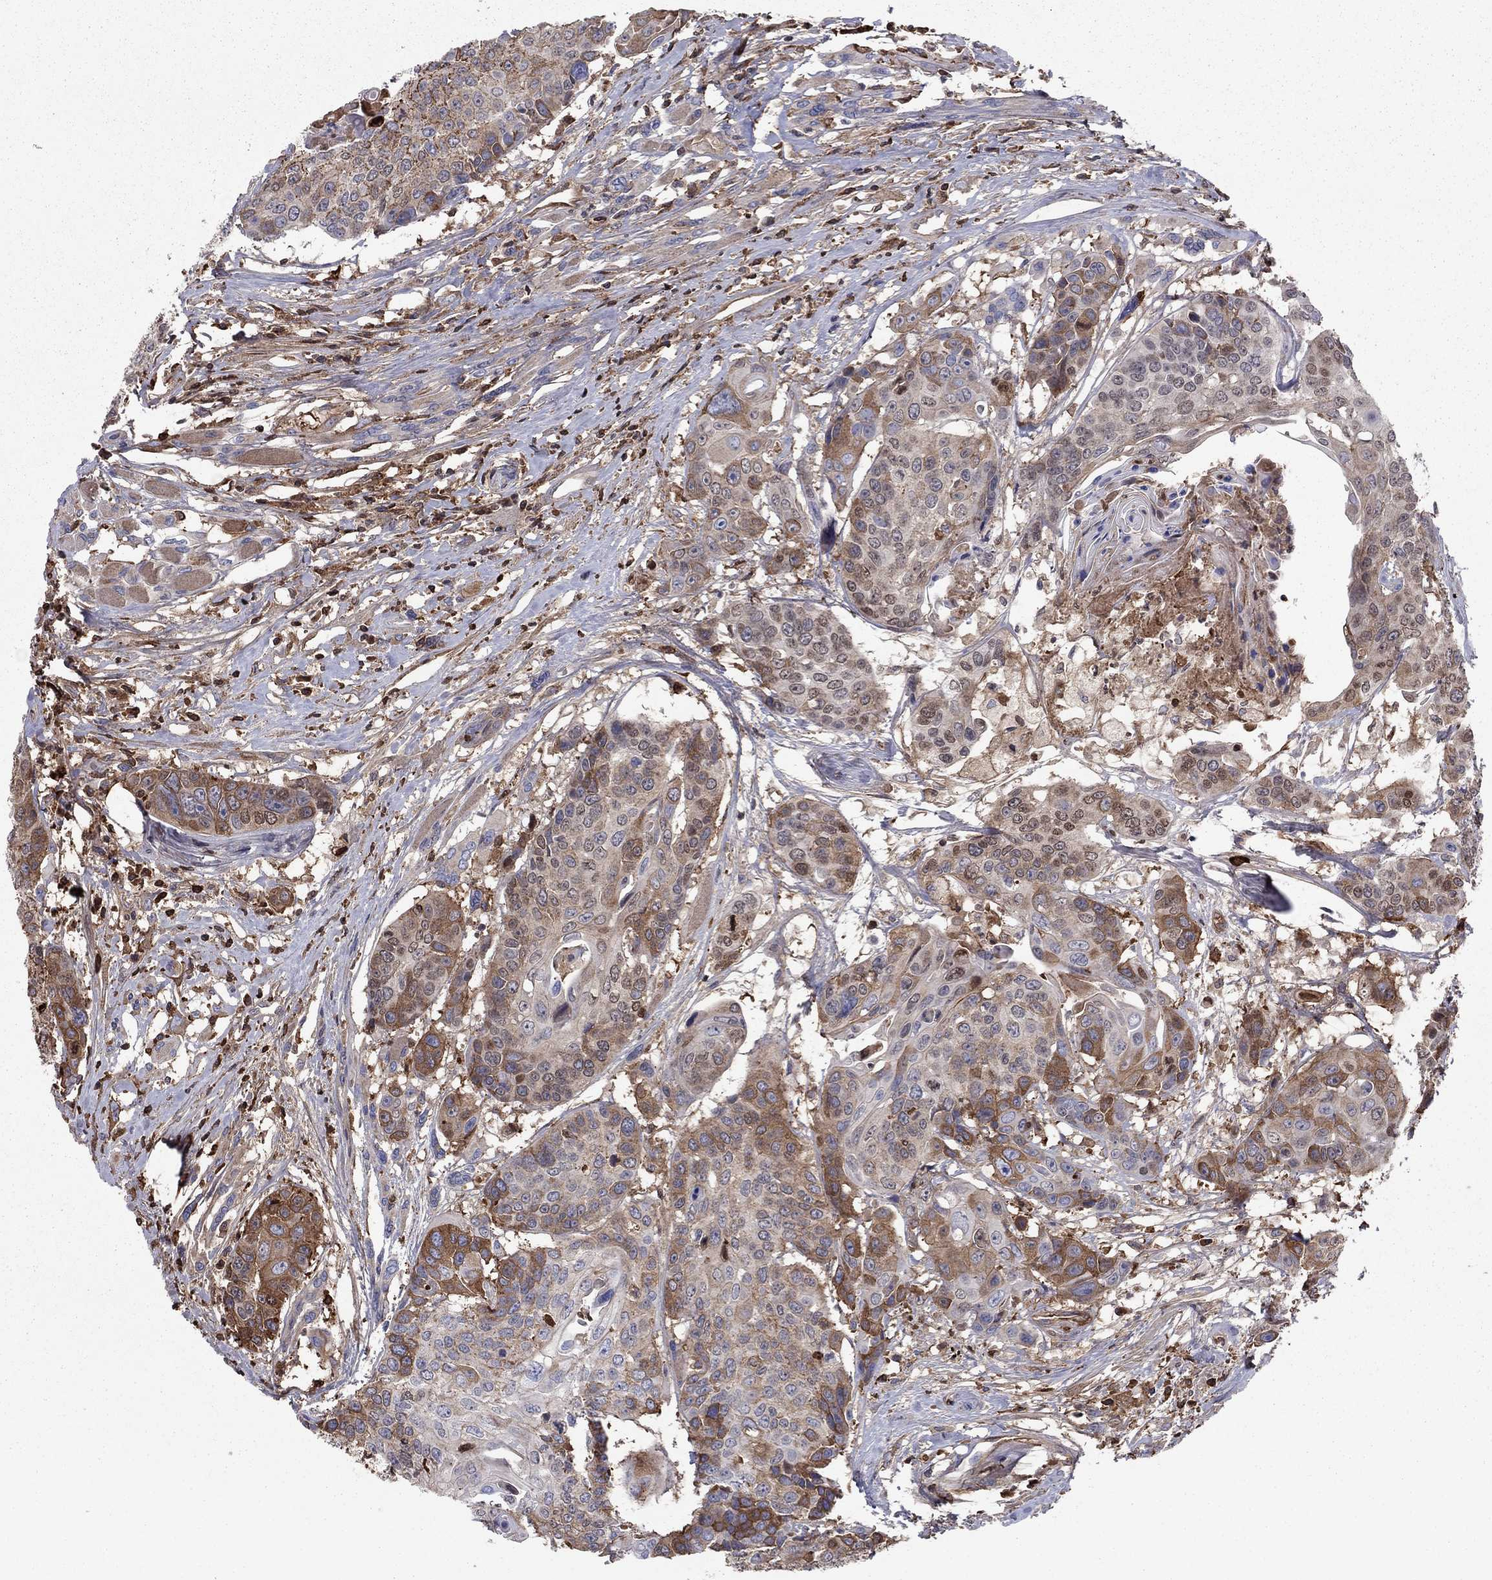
{"staining": {"intensity": "moderate", "quantity": "25%-75%", "location": "cytoplasmic/membranous"}, "tissue": "head and neck cancer", "cell_type": "Tumor cells", "image_type": "cancer", "snomed": [{"axis": "morphology", "description": "Squamous cell carcinoma, NOS"}, {"axis": "topography", "description": "Oral tissue"}, {"axis": "topography", "description": "Head-Neck"}], "caption": "Tumor cells show medium levels of moderate cytoplasmic/membranous expression in about 25%-75% of cells in human squamous cell carcinoma (head and neck).", "gene": "HPX", "patient": {"sex": "male", "age": 56}}